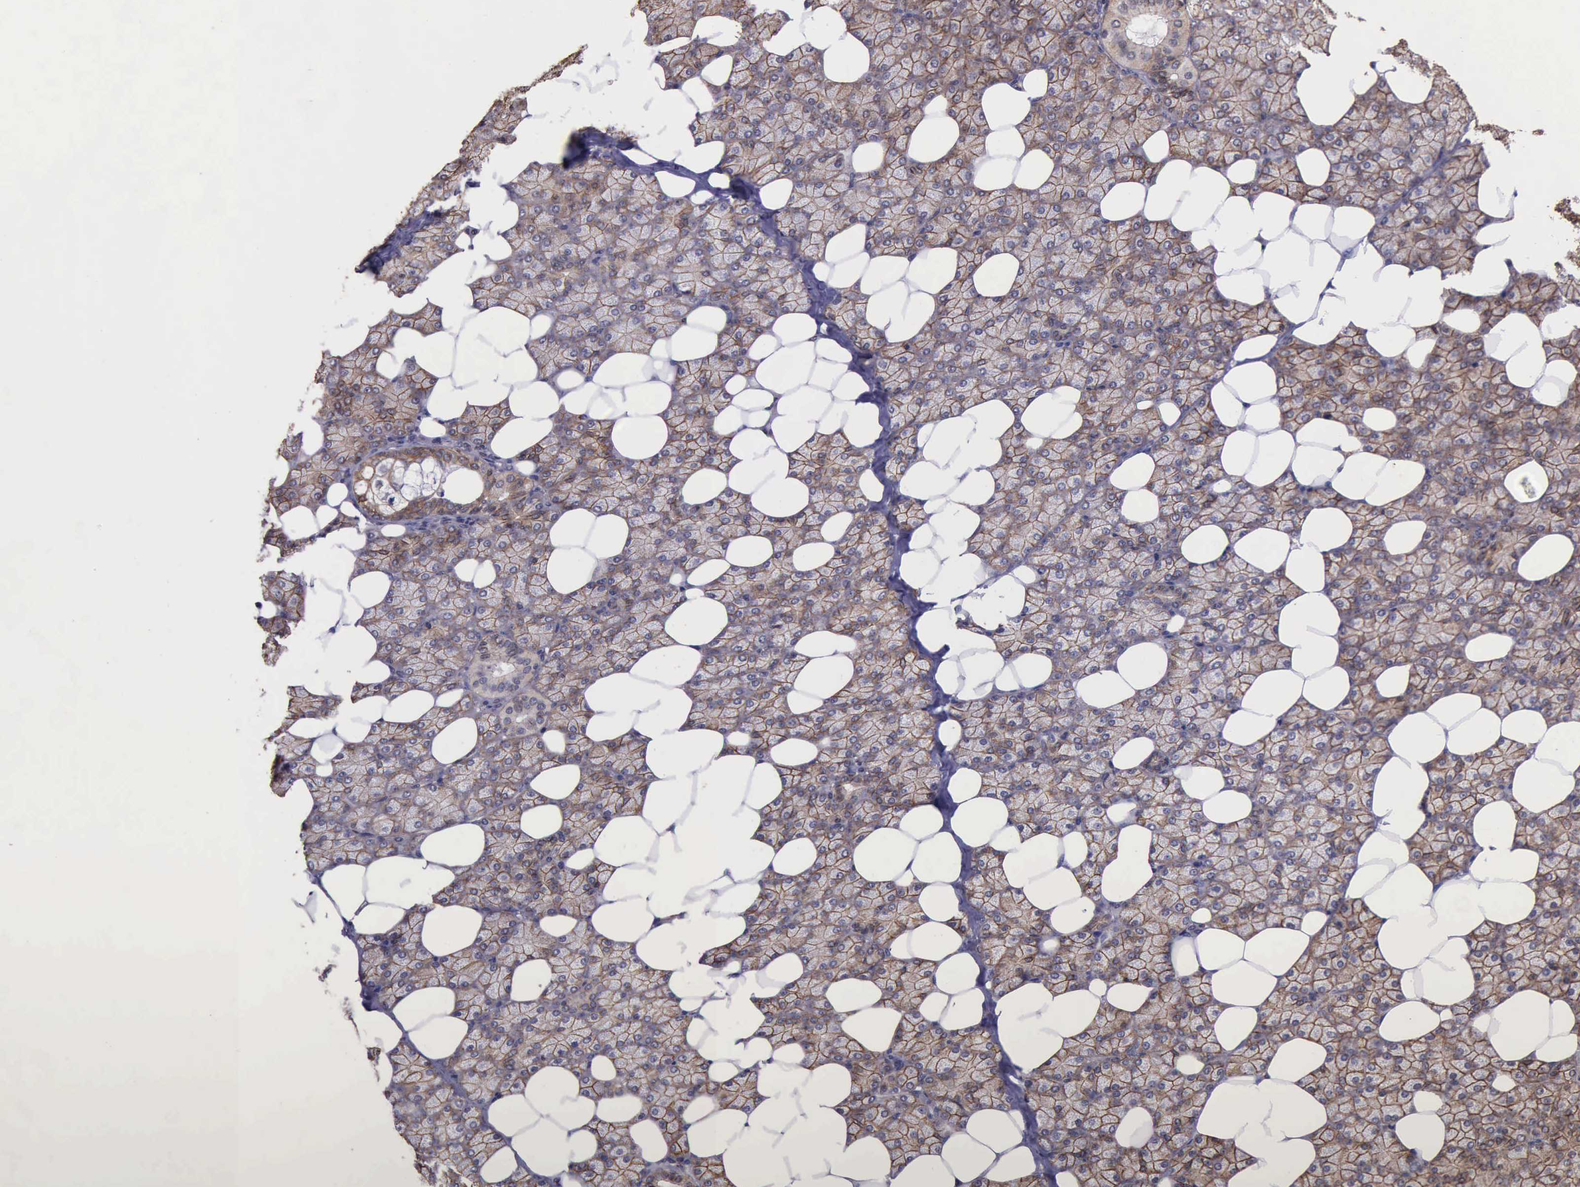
{"staining": {"intensity": "moderate", "quantity": ">75%", "location": "cytoplasmic/membranous"}, "tissue": "salivary gland", "cell_type": "Glandular cells", "image_type": "normal", "snomed": [{"axis": "morphology", "description": "Normal tissue, NOS"}, {"axis": "topography", "description": "Lymph node"}, {"axis": "topography", "description": "Salivary gland"}], "caption": "Unremarkable salivary gland reveals moderate cytoplasmic/membranous expression in approximately >75% of glandular cells, visualized by immunohistochemistry.", "gene": "CTNNB1", "patient": {"sex": "male", "age": 8}}